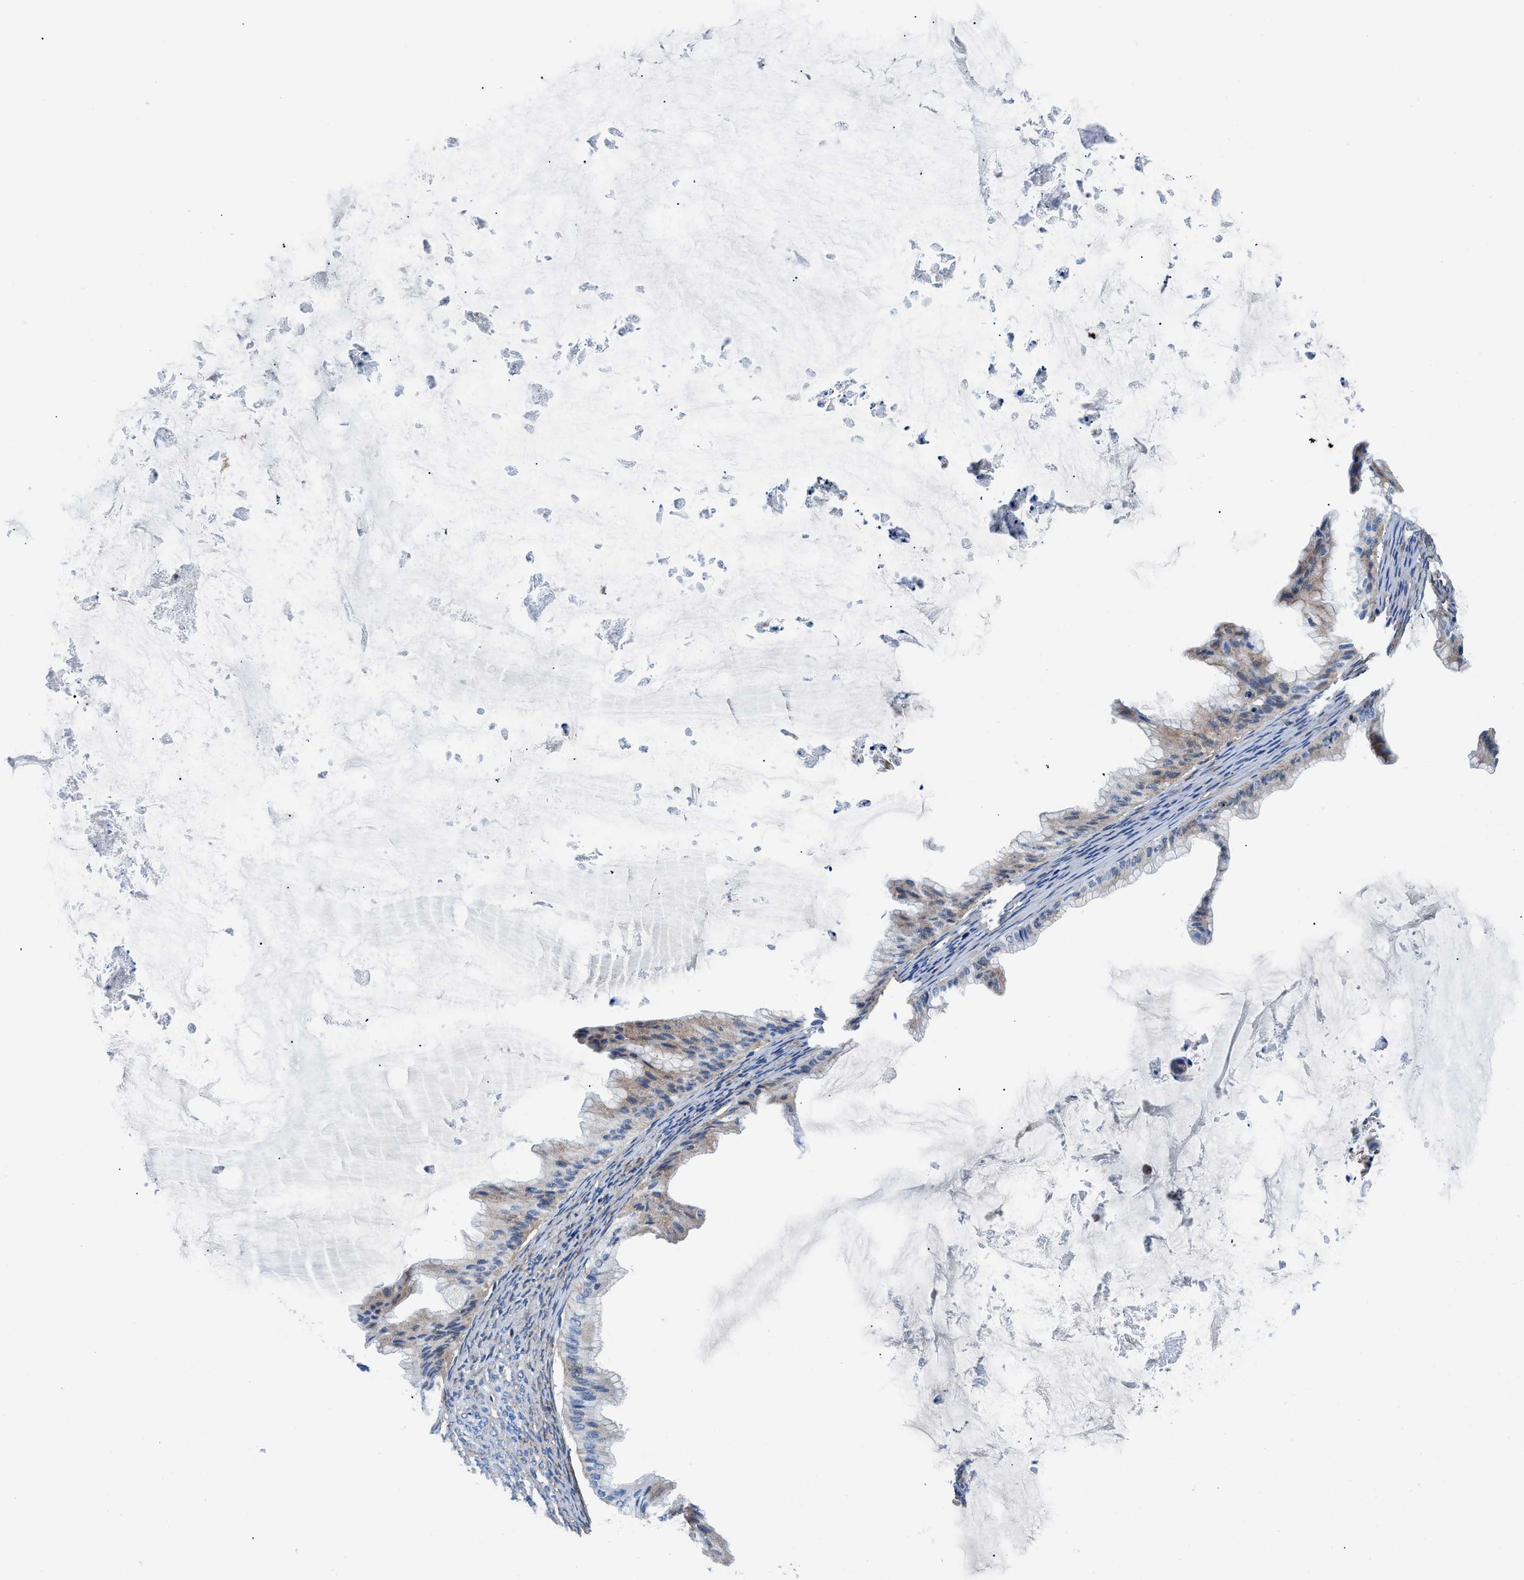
{"staining": {"intensity": "moderate", "quantity": "<25%", "location": "cytoplasmic/membranous"}, "tissue": "ovarian cancer", "cell_type": "Tumor cells", "image_type": "cancer", "snomed": [{"axis": "morphology", "description": "Cystadenocarcinoma, mucinous, NOS"}, {"axis": "topography", "description": "Ovary"}], "caption": "The histopathology image exhibits staining of ovarian cancer (mucinous cystadenocarcinoma), revealing moderate cytoplasmic/membranous protein positivity (brown color) within tumor cells.", "gene": "DAG1", "patient": {"sex": "female", "age": 61}}